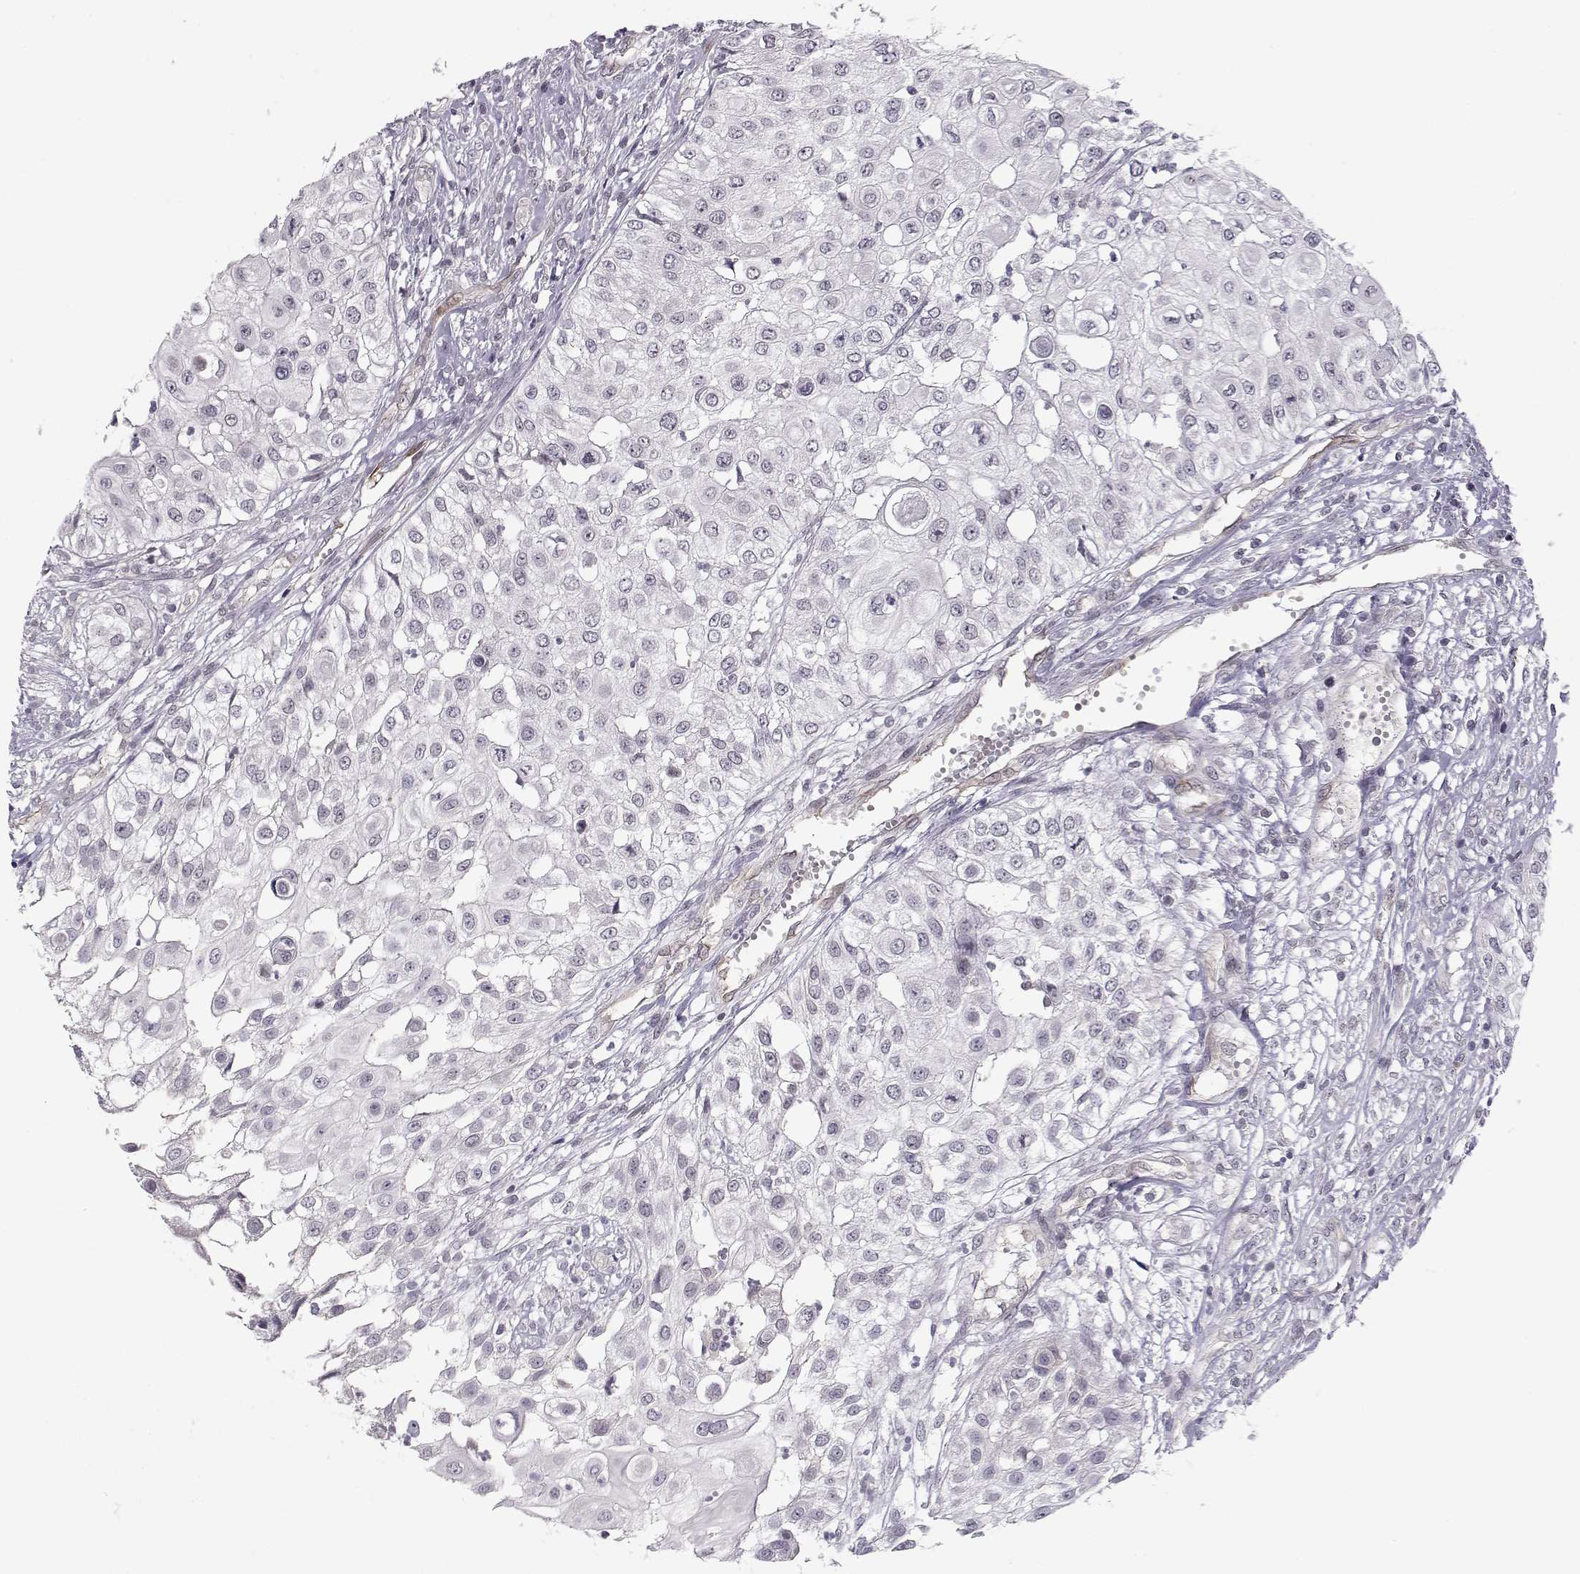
{"staining": {"intensity": "negative", "quantity": "none", "location": "none"}, "tissue": "urothelial cancer", "cell_type": "Tumor cells", "image_type": "cancer", "snomed": [{"axis": "morphology", "description": "Urothelial carcinoma, High grade"}, {"axis": "topography", "description": "Urinary bladder"}], "caption": "Immunohistochemical staining of urothelial cancer shows no significant expression in tumor cells.", "gene": "KIF13B", "patient": {"sex": "female", "age": 79}}